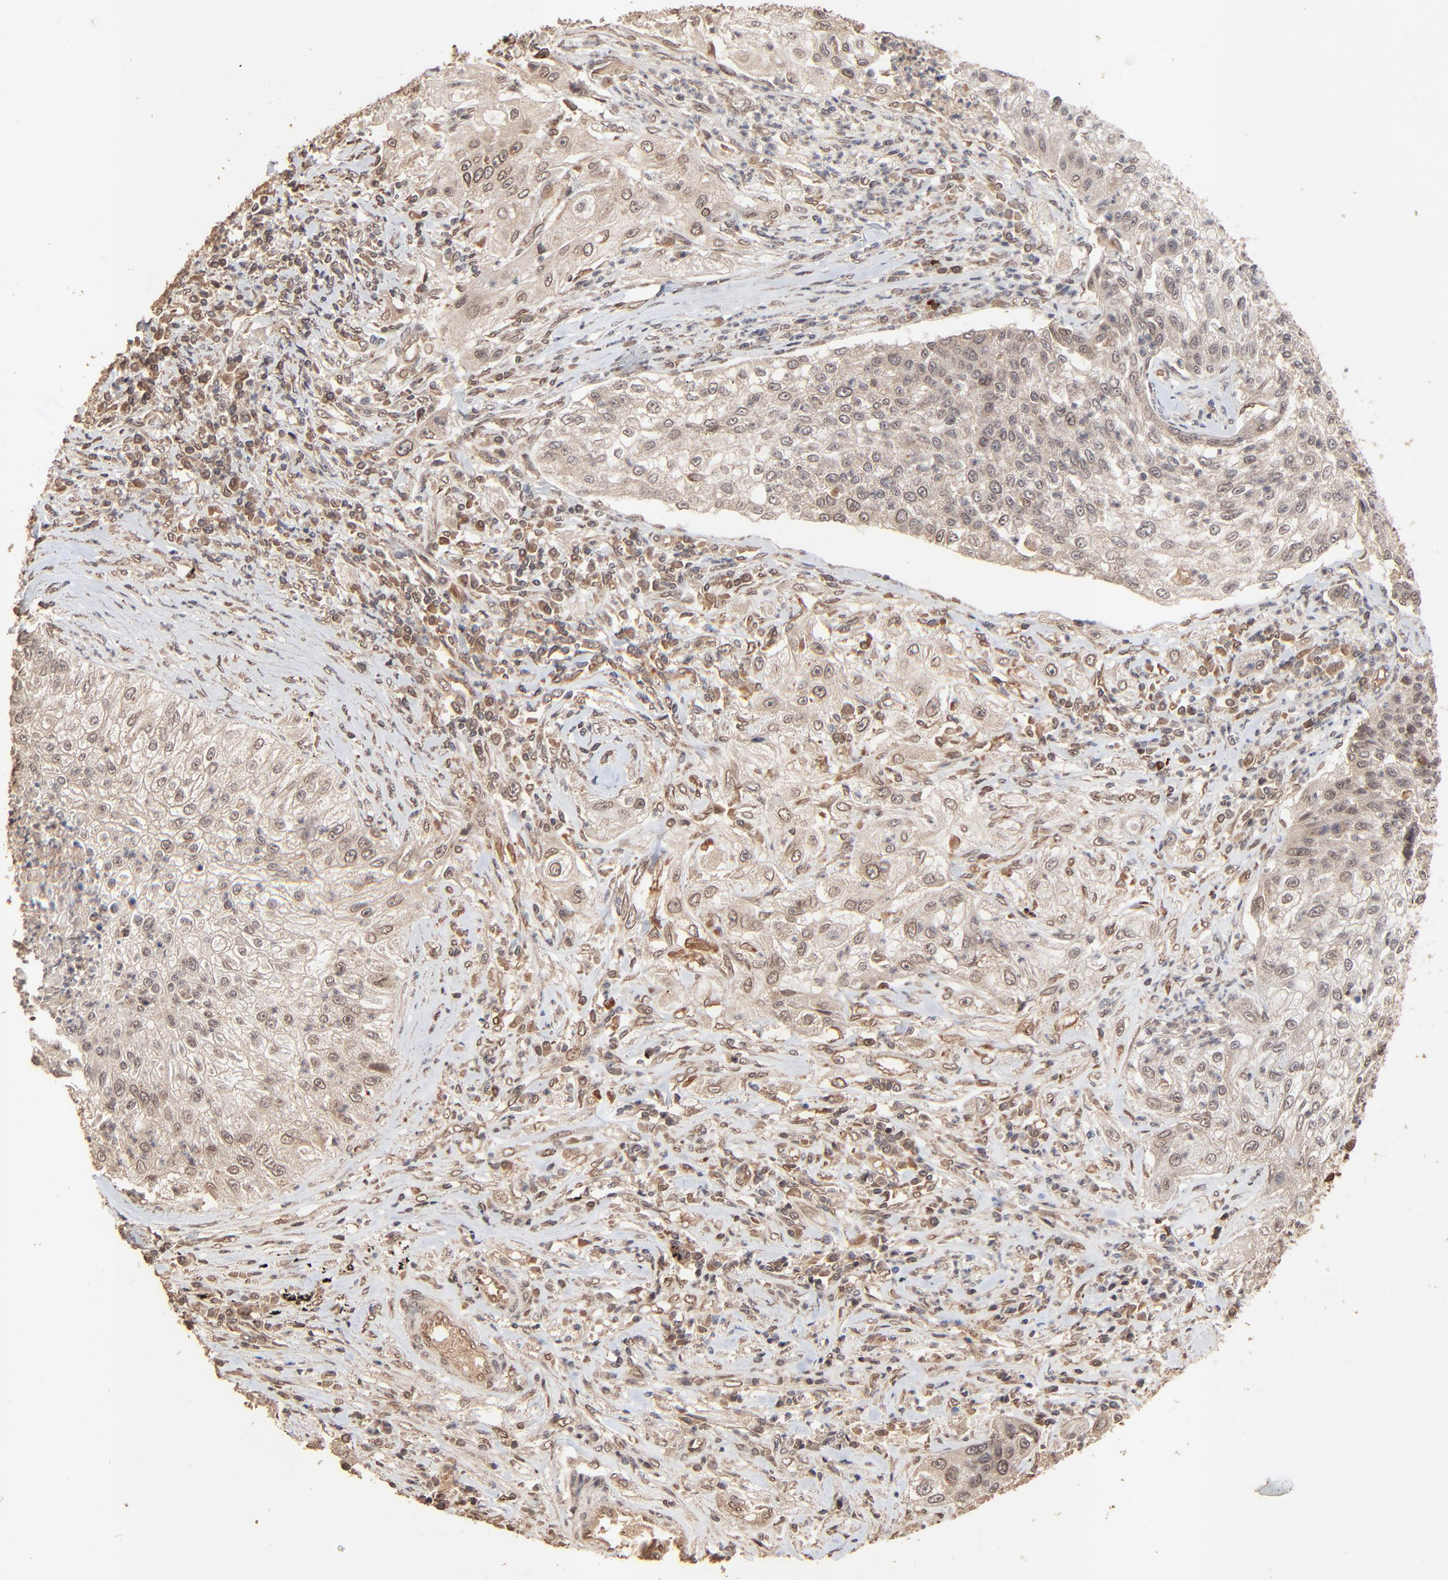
{"staining": {"intensity": "weak", "quantity": ">75%", "location": "cytoplasmic/membranous,nuclear"}, "tissue": "lung cancer", "cell_type": "Tumor cells", "image_type": "cancer", "snomed": [{"axis": "morphology", "description": "Inflammation, NOS"}, {"axis": "morphology", "description": "Squamous cell carcinoma, NOS"}, {"axis": "topography", "description": "Lymph node"}, {"axis": "topography", "description": "Soft tissue"}, {"axis": "topography", "description": "Lung"}], "caption": "Immunohistochemistry (IHC) of lung squamous cell carcinoma shows low levels of weak cytoplasmic/membranous and nuclear staining in about >75% of tumor cells. The staining is performed using DAB (3,3'-diaminobenzidine) brown chromogen to label protein expression. The nuclei are counter-stained blue using hematoxylin.", "gene": "FAM227A", "patient": {"sex": "male", "age": 66}}